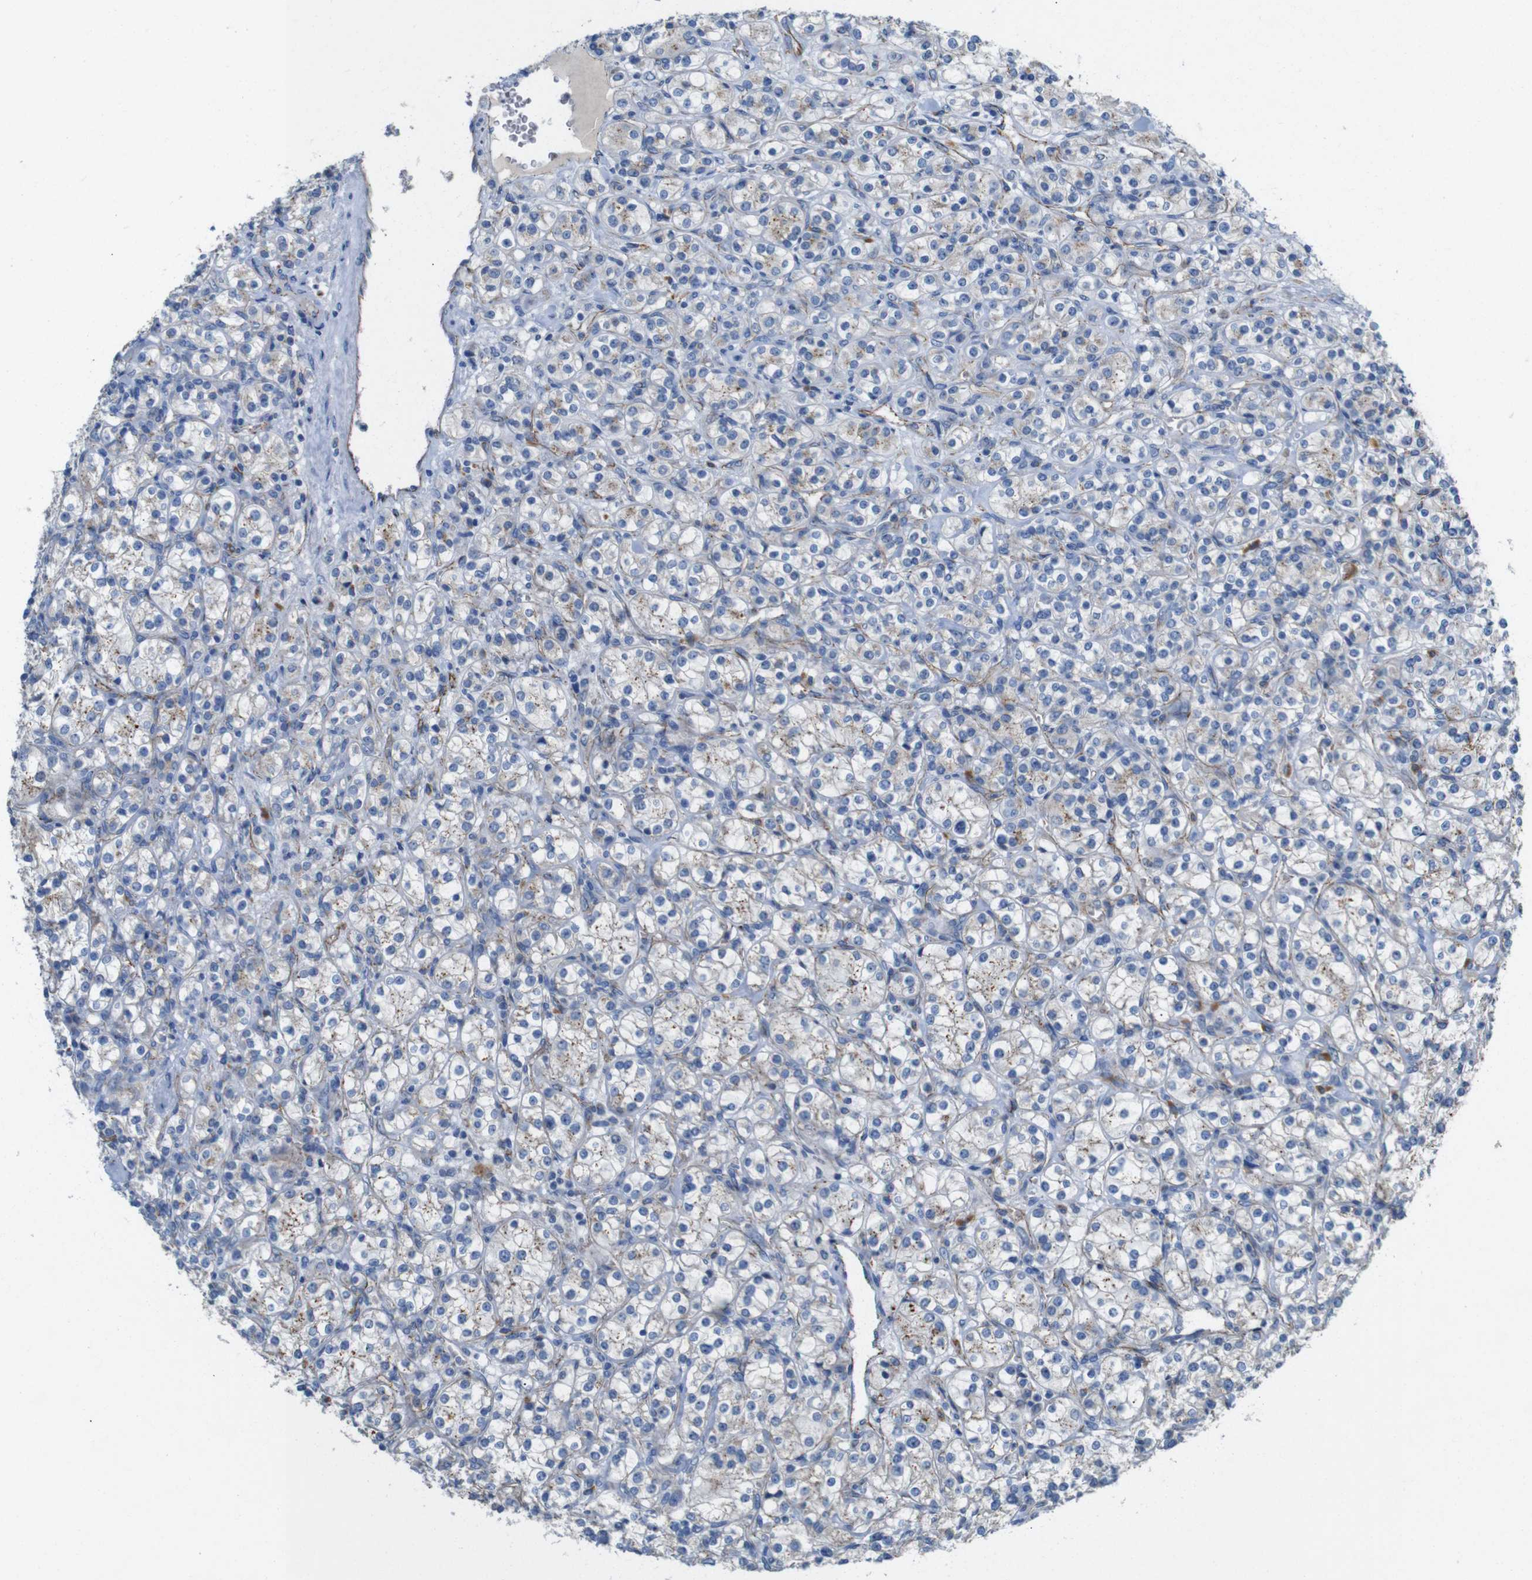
{"staining": {"intensity": "negative", "quantity": "none", "location": "none"}, "tissue": "renal cancer", "cell_type": "Tumor cells", "image_type": "cancer", "snomed": [{"axis": "morphology", "description": "Adenocarcinoma, NOS"}, {"axis": "topography", "description": "Kidney"}], "caption": "The micrograph shows no significant positivity in tumor cells of renal cancer (adenocarcinoma).", "gene": "NHLRC3", "patient": {"sex": "male", "age": 77}}